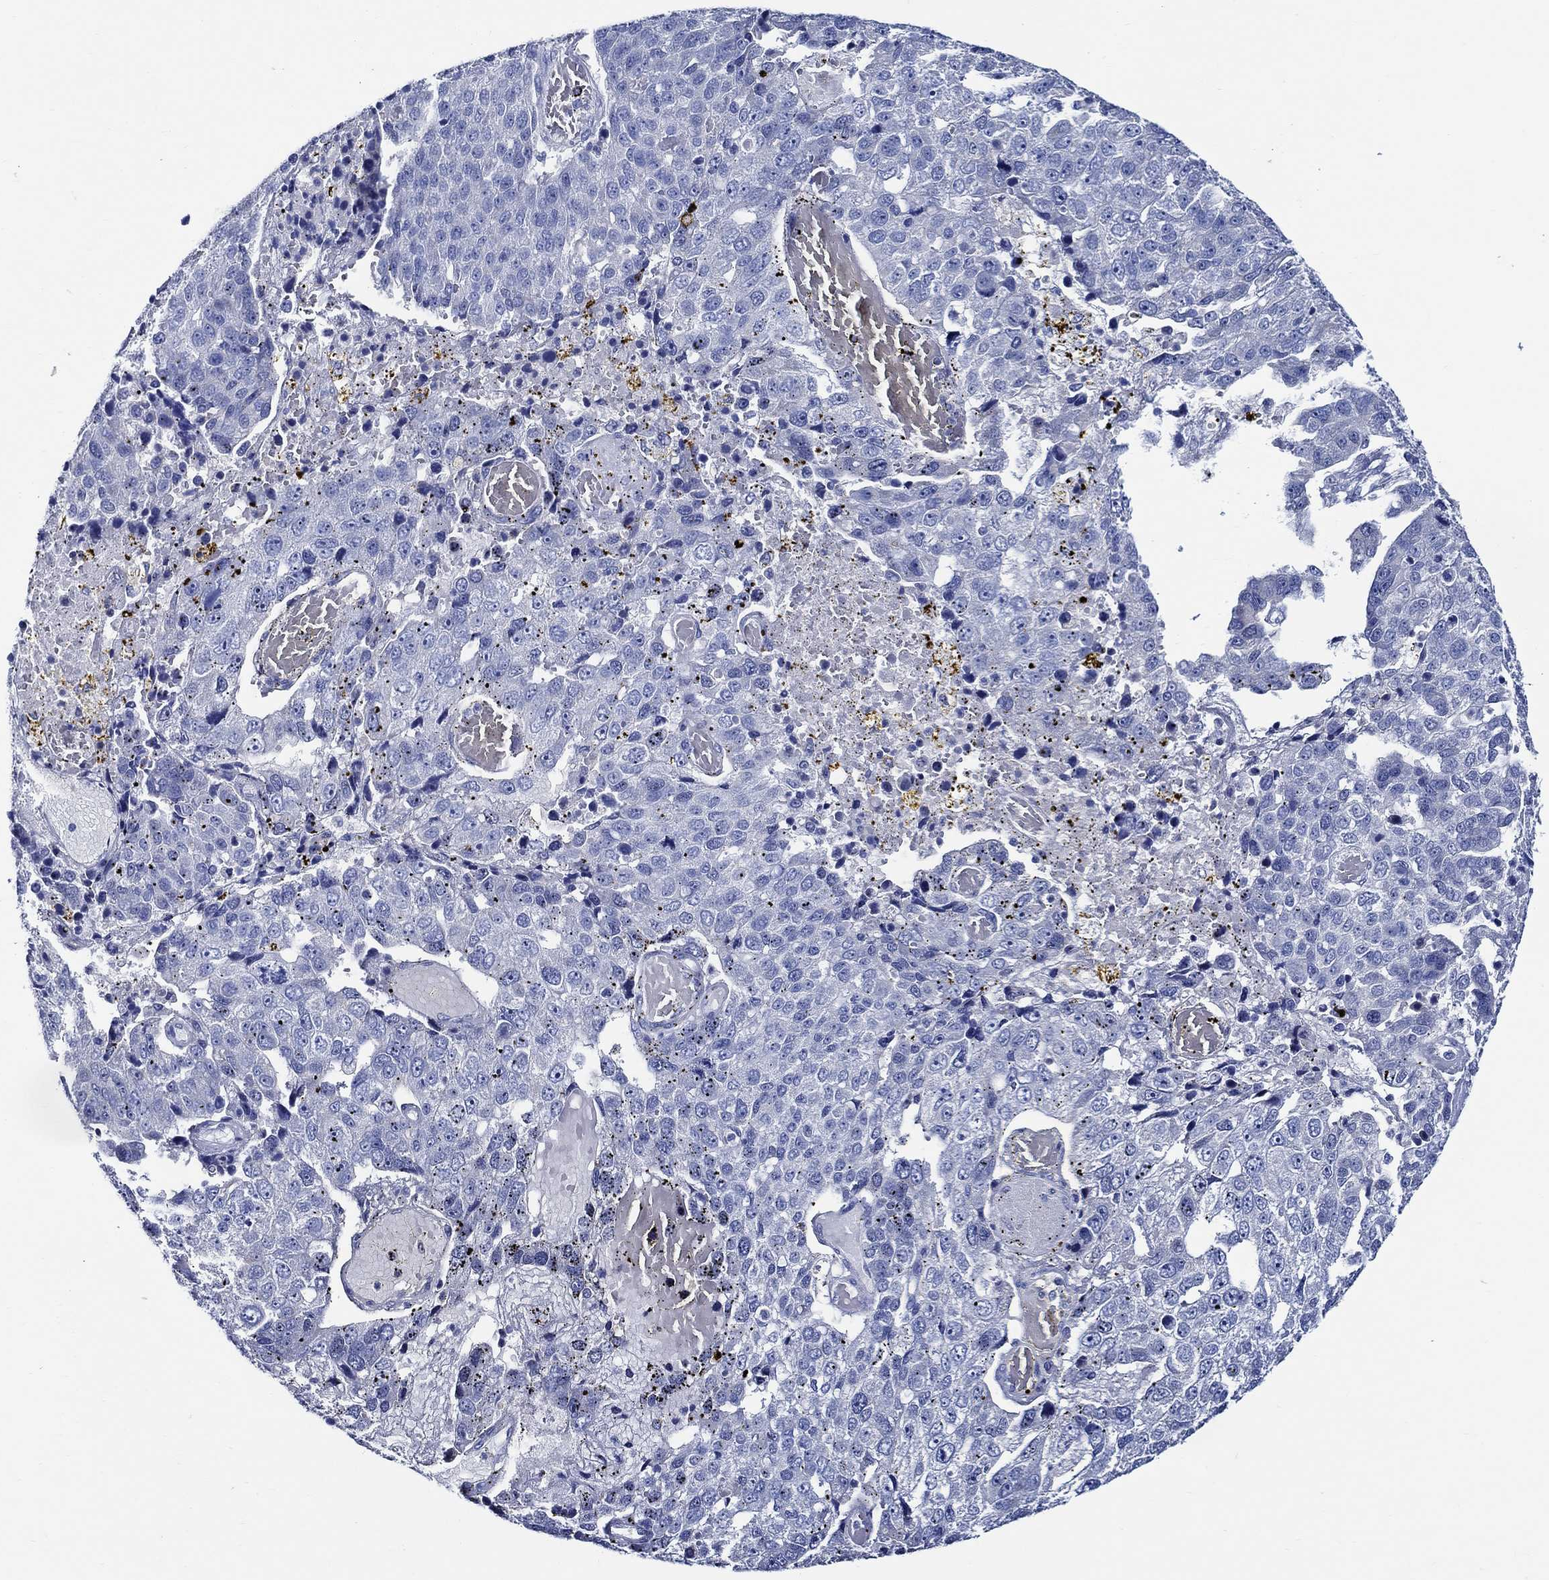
{"staining": {"intensity": "negative", "quantity": "none", "location": "none"}, "tissue": "pancreatic cancer", "cell_type": "Tumor cells", "image_type": "cancer", "snomed": [{"axis": "morphology", "description": "Adenocarcinoma, NOS"}, {"axis": "topography", "description": "Pancreas"}], "caption": "The image reveals no staining of tumor cells in pancreatic adenocarcinoma.", "gene": "SKOR1", "patient": {"sex": "female", "age": 61}}